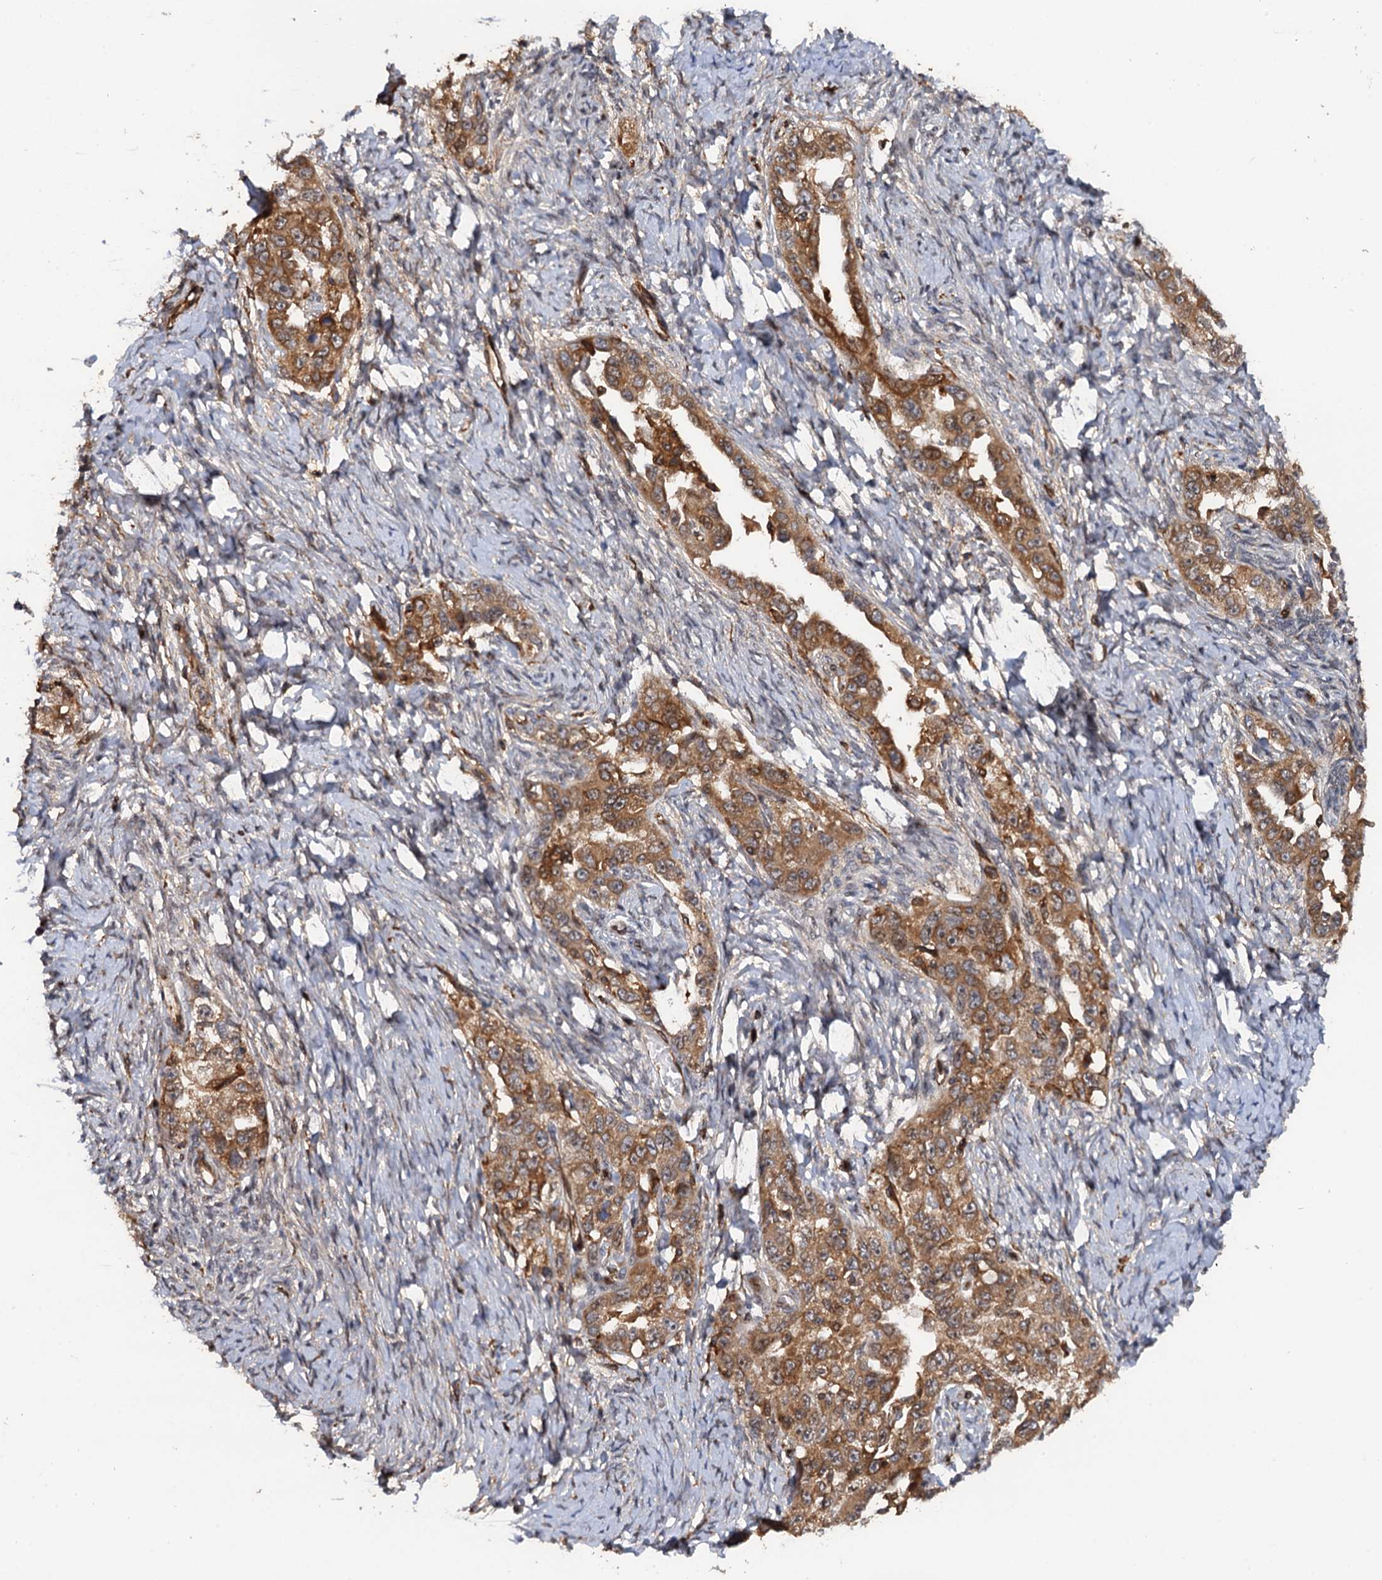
{"staining": {"intensity": "moderate", "quantity": ">75%", "location": "cytoplasmic/membranous"}, "tissue": "ovarian cancer", "cell_type": "Tumor cells", "image_type": "cancer", "snomed": [{"axis": "morphology", "description": "Carcinoma, NOS"}, {"axis": "morphology", "description": "Cystadenocarcinoma, serous, NOS"}, {"axis": "topography", "description": "Ovary"}], "caption": "Immunohistochemical staining of ovarian serous cystadenocarcinoma reveals medium levels of moderate cytoplasmic/membranous protein staining in about >75% of tumor cells. The staining was performed using DAB to visualize the protein expression in brown, while the nuclei were stained in blue with hematoxylin (Magnification: 20x).", "gene": "BORA", "patient": {"sex": "female", "age": 69}}